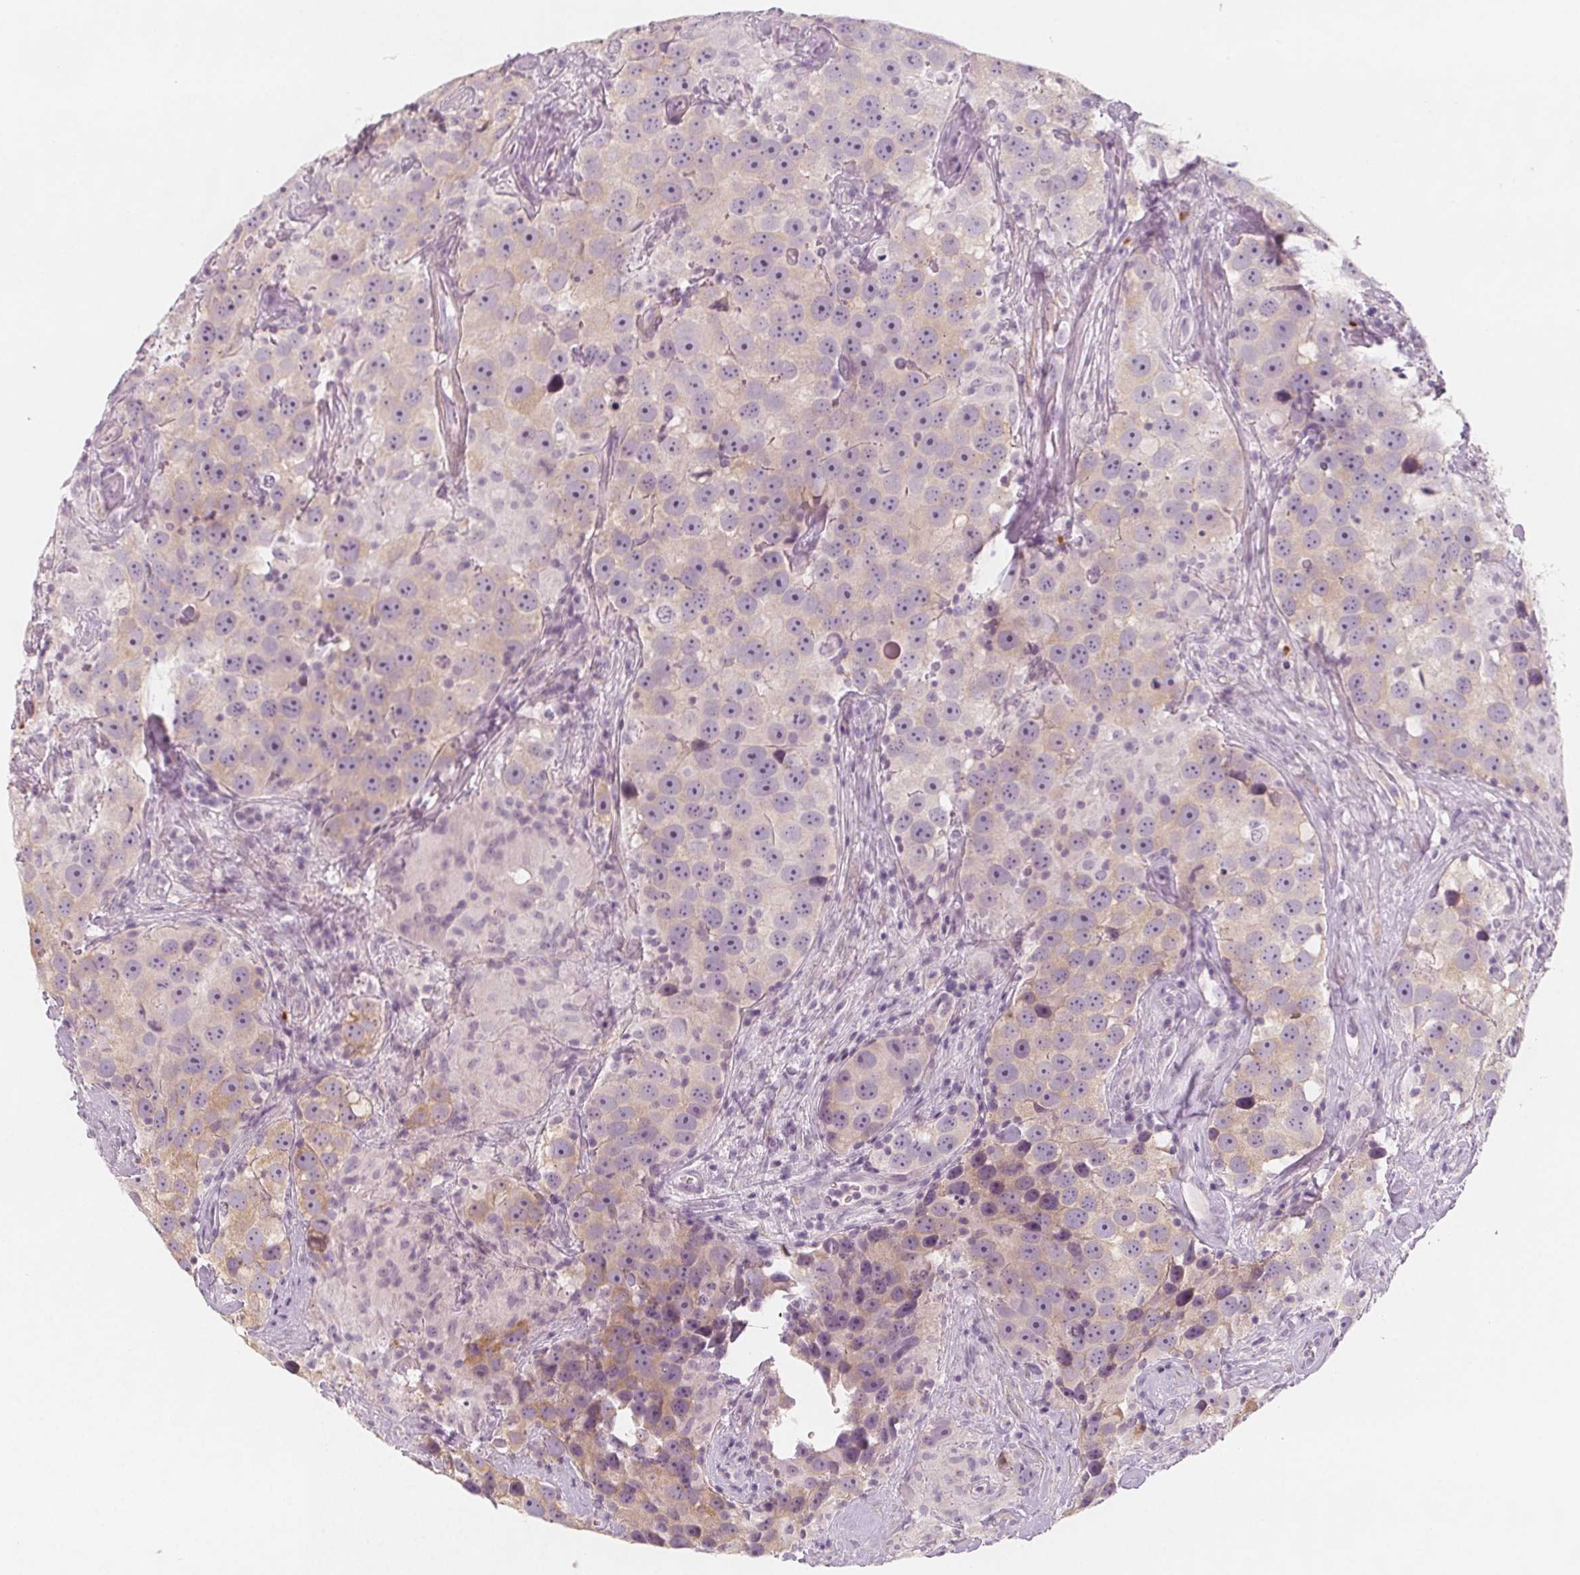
{"staining": {"intensity": "weak", "quantity": "<25%", "location": "cytoplasmic/membranous"}, "tissue": "testis cancer", "cell_type": "Tumor cells", "image_type": "cancer", "snomed": [{"axis": "morphology", "description": "Seminoma, NOS"}, {"axis": "topography", "description": "Testis"}], "caption": "Seminoma (testis) was stained to show a protein in brown. There is no significant positivity in tumor cells. The staining was performed using DAB to visualize the protein expression in brown, while the nuclei were stained in blue with hematoxylin (Magnification: 20x).", "gene": "MAP1A", "patient": {"sex": "male", "age": 49}}